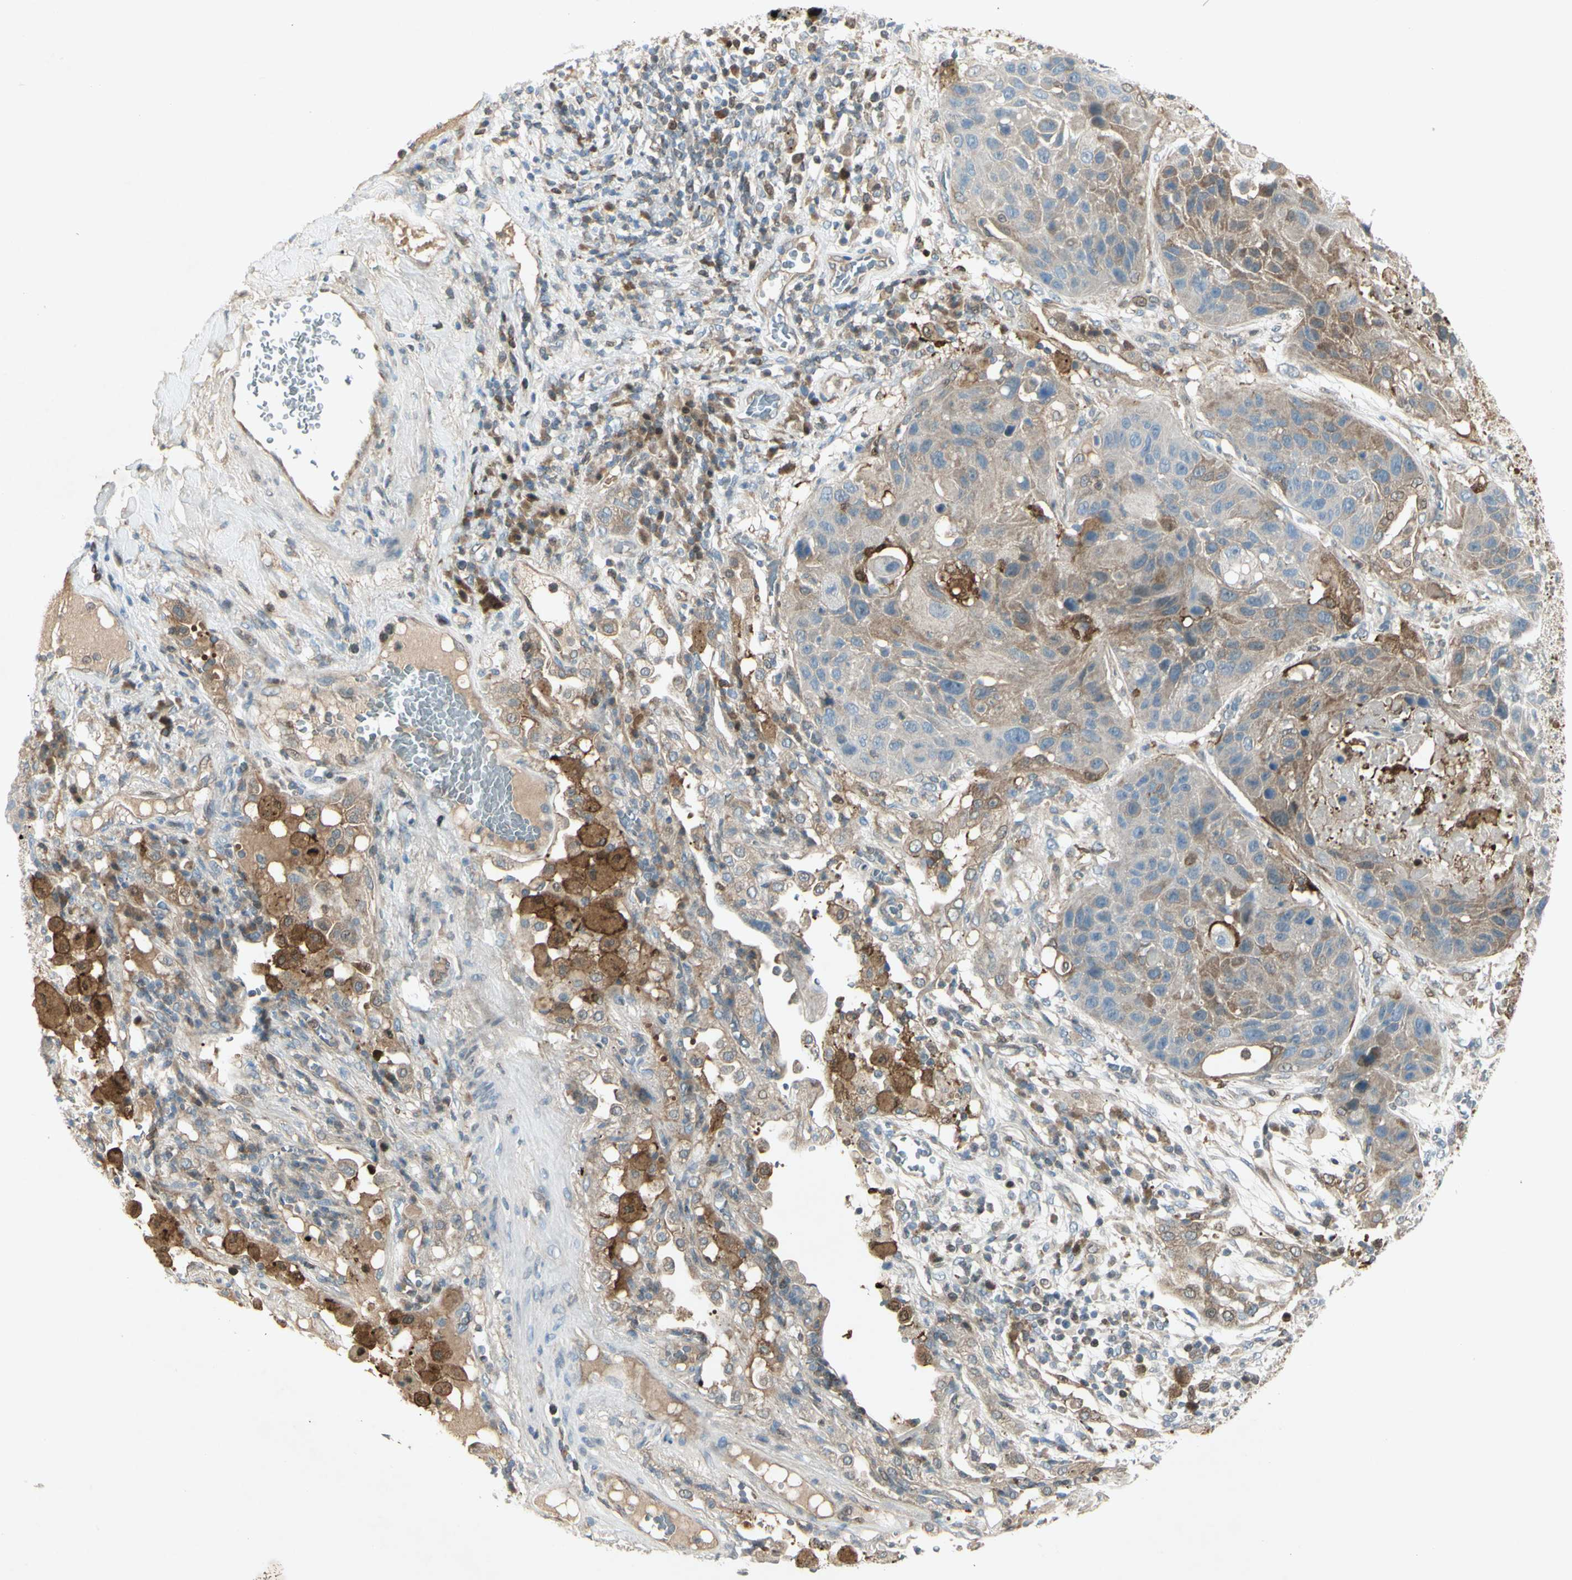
{"staining": {"intensity": "weak", "quantity": "25%-75%", "location": "cytoplasmic/membranous"}, "tissue": "lung cancer", "cell_type": "Tumor cells", "image_type": "cancer", "snomed": [{"axis": "morphology", "description": "Squamous cell carcinoma, NOS"}, {"axis": "topography", "description": "Lung"}], "caption": "Weak cytoplasmic/membranous staining is present in approximately 25%-75% of tumor cells in lung squamous cell carcinoma. (DAB (3,3'-diaminobenzidine) IHC, brown staining for protein, blue staining for nuclei).", "gene": "C1orf159", "patient": {"sex": "male", "age": 57}}